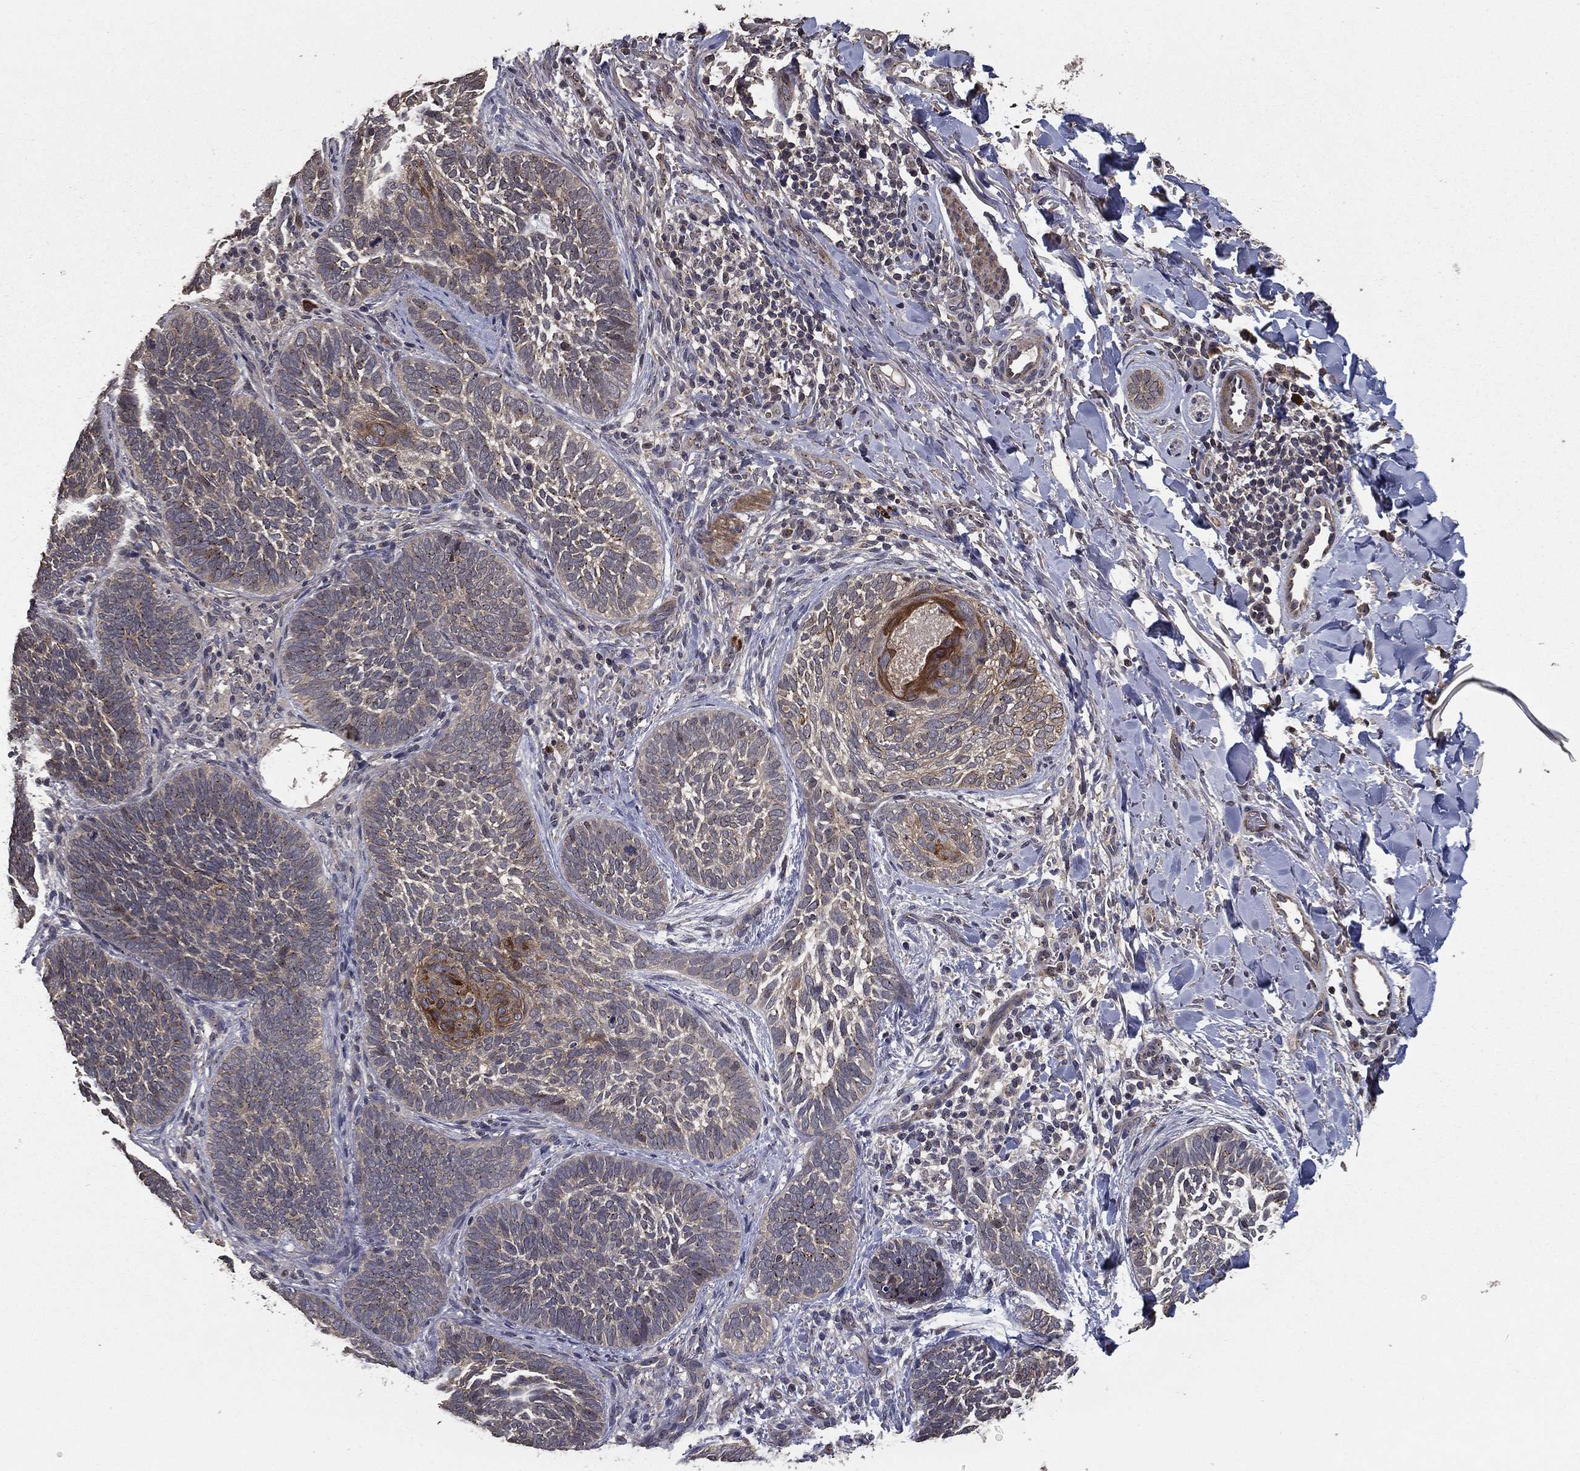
{"staining": {"intensity": "negative", "quantity": "none", "location": "none"}, "tissue": "skin cancer", "cell_type": "Tumor cells", "image_type": "cancer", "snomed": [{"axis": "morphology", "description": "Normal tissue, NOS"}, {"axis": "morphology", "description": "Basal cell carcinoma"}, {"axis": "topography", "description": "Skin"}], "caption": "Immunohistochemical staining of basal cell carcinoma (skin) demonstrates no significant expression in tumor cells.", "gene": "PCNT", "patient": {"sex": "male", "age": 46}}